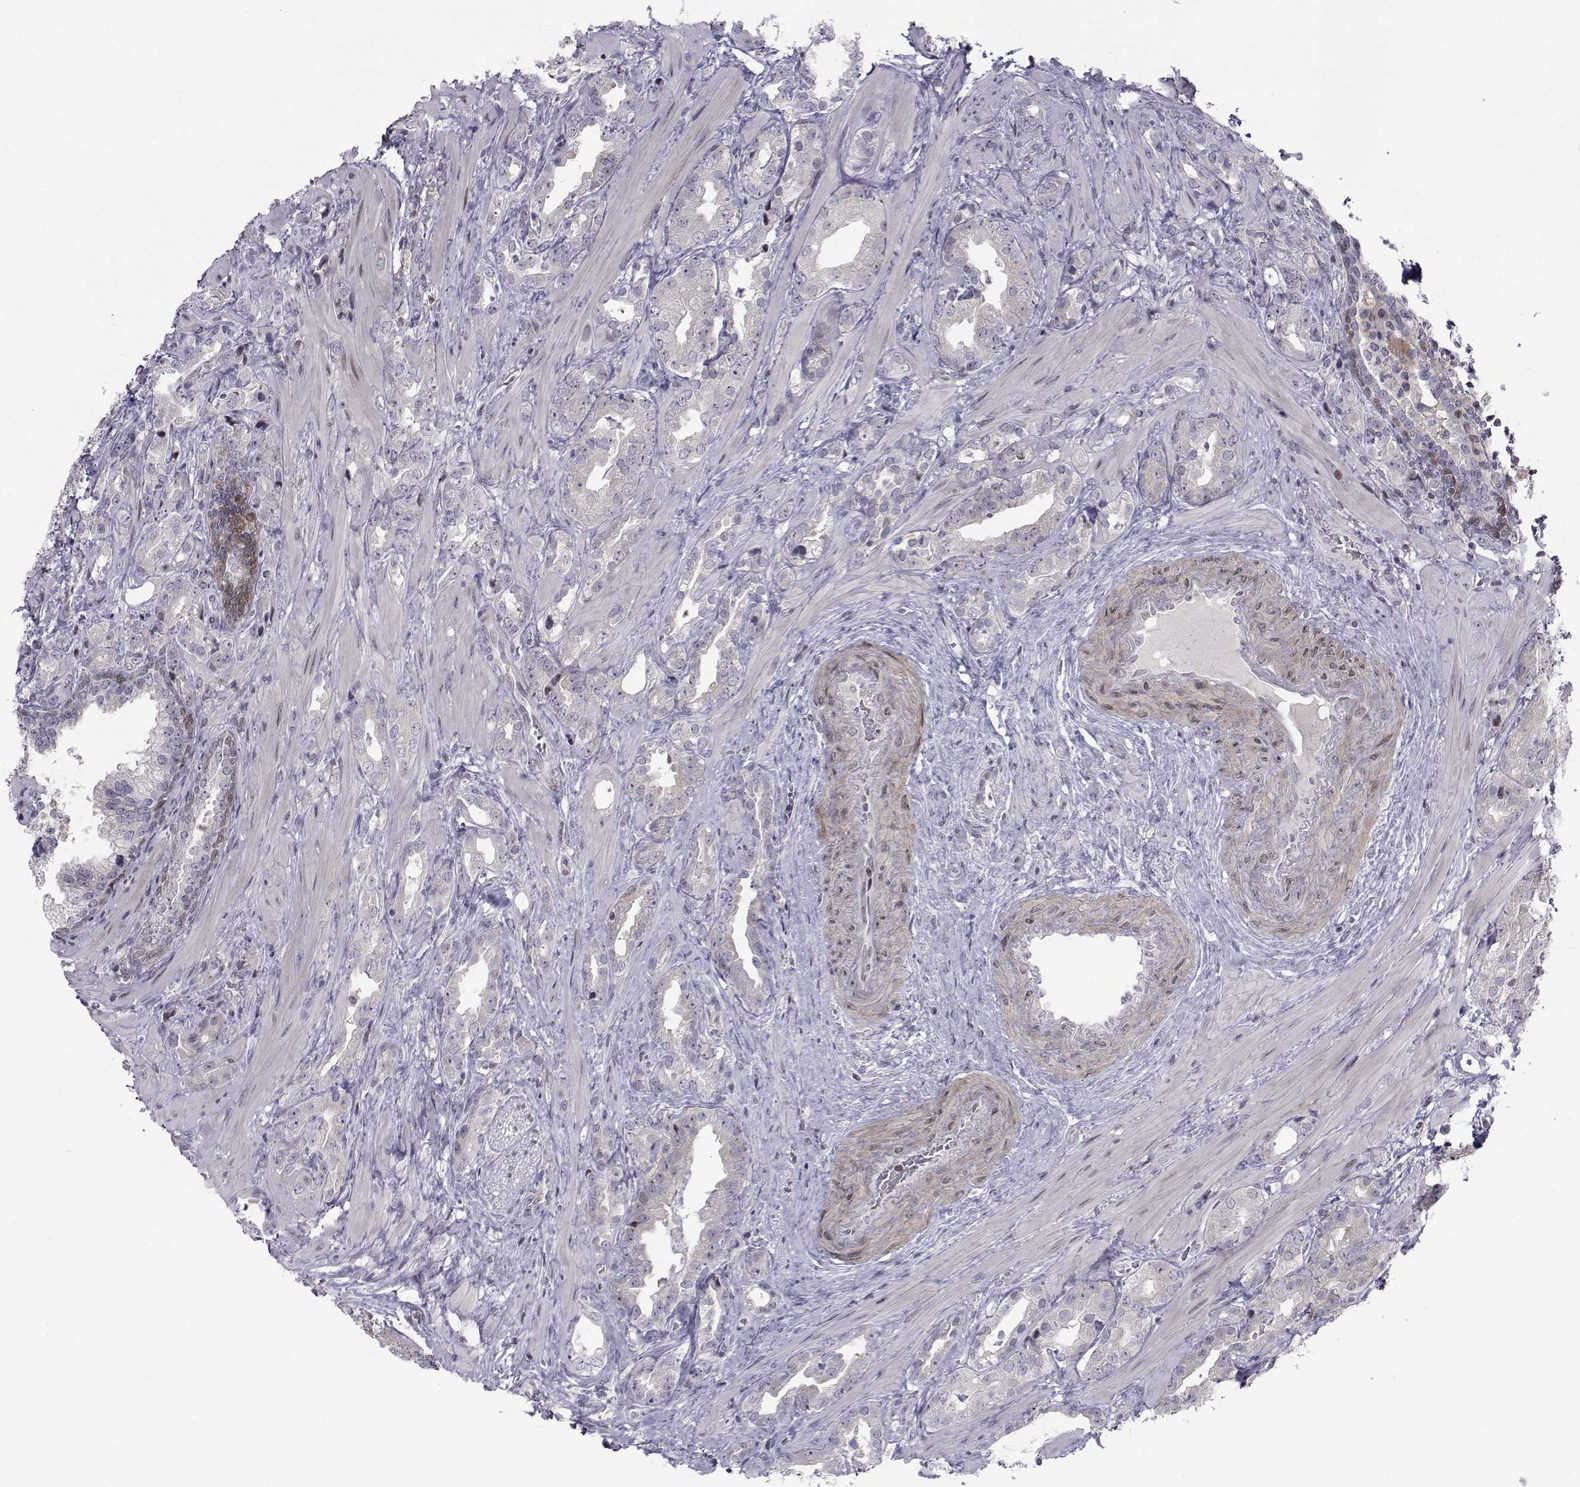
{"staining": {"intensity": "negative", "quantity": "none", "location": "none"}, "tissue": "prostate cancer", "cell_type": "Tumor cells", "image_type": "cancer", "snomed": [{"axis": "morphology", "description": "Adenocarcinoma, NOS"}, {"axis": "topography", "description": "Prostate"}], "caption": "DAB (3,3'-diaminobenzidine) immunohistochemical staining of prostate adenocarcinoma reveals no significant expression in tumor cells.", "gene": "PCP4L1", "patient": {"sex": "male", "age": 57}}